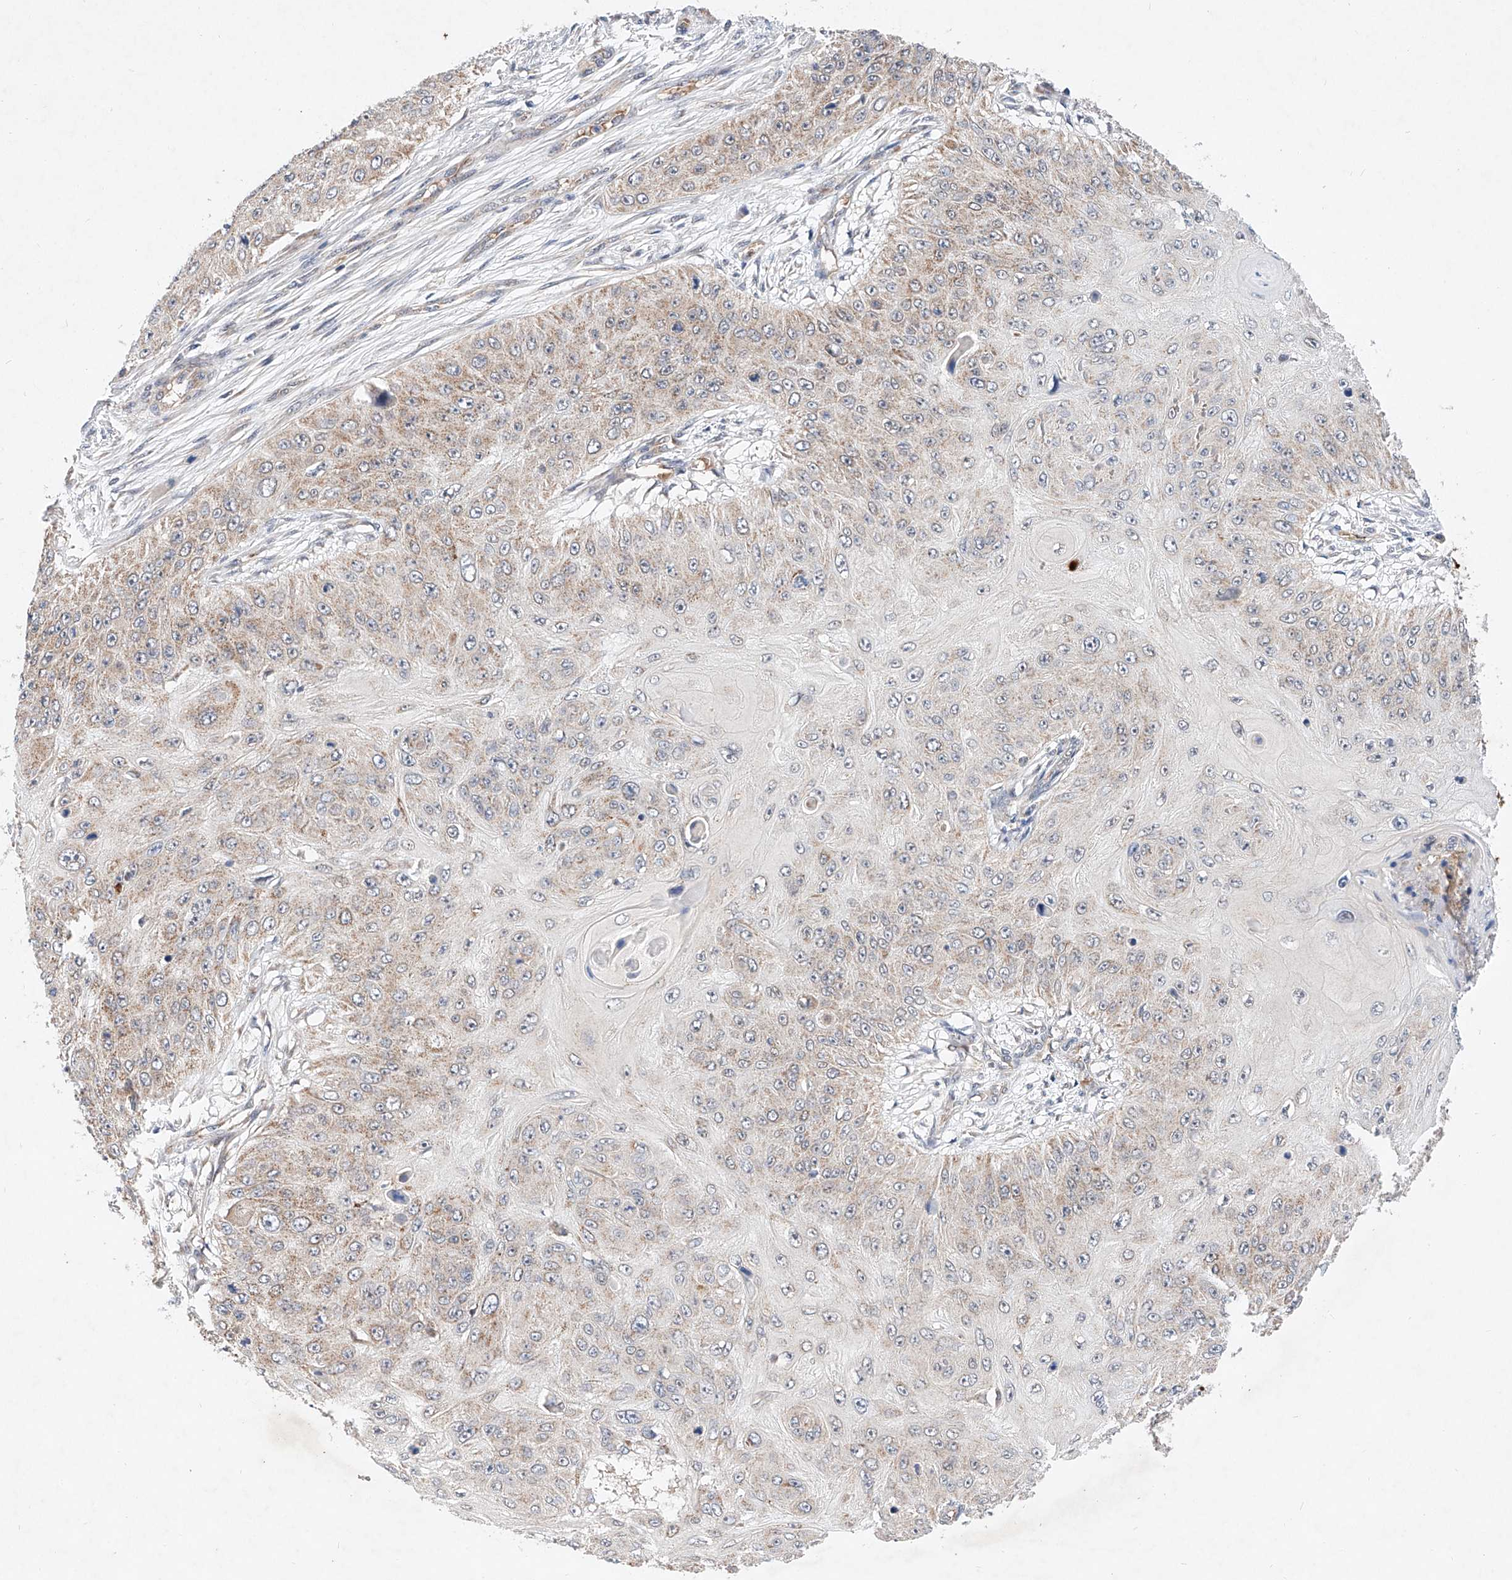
{"staining": {"intensity": "weak", "quantity": ">75%", "location": "cytoplasmic/membranous"}, "tissue": "skin cancer", "cell_type": "Tumor cells", "image_type": "cancer", "snomed": [{"axis": "morphology", "description": "Squamous cell carcinoma, NOS"}, {"axis": "topography", "description": "Skin"}], "caption": "Protein expression analysis of human squamous cell carcinoma (skin) reveals weak cytoplasmic/membranous staining in about >75% of tumor cells. Nuclei are stained in blue.", "gene": "FASTK", "patient": {"sex": "female", "age": 80}}